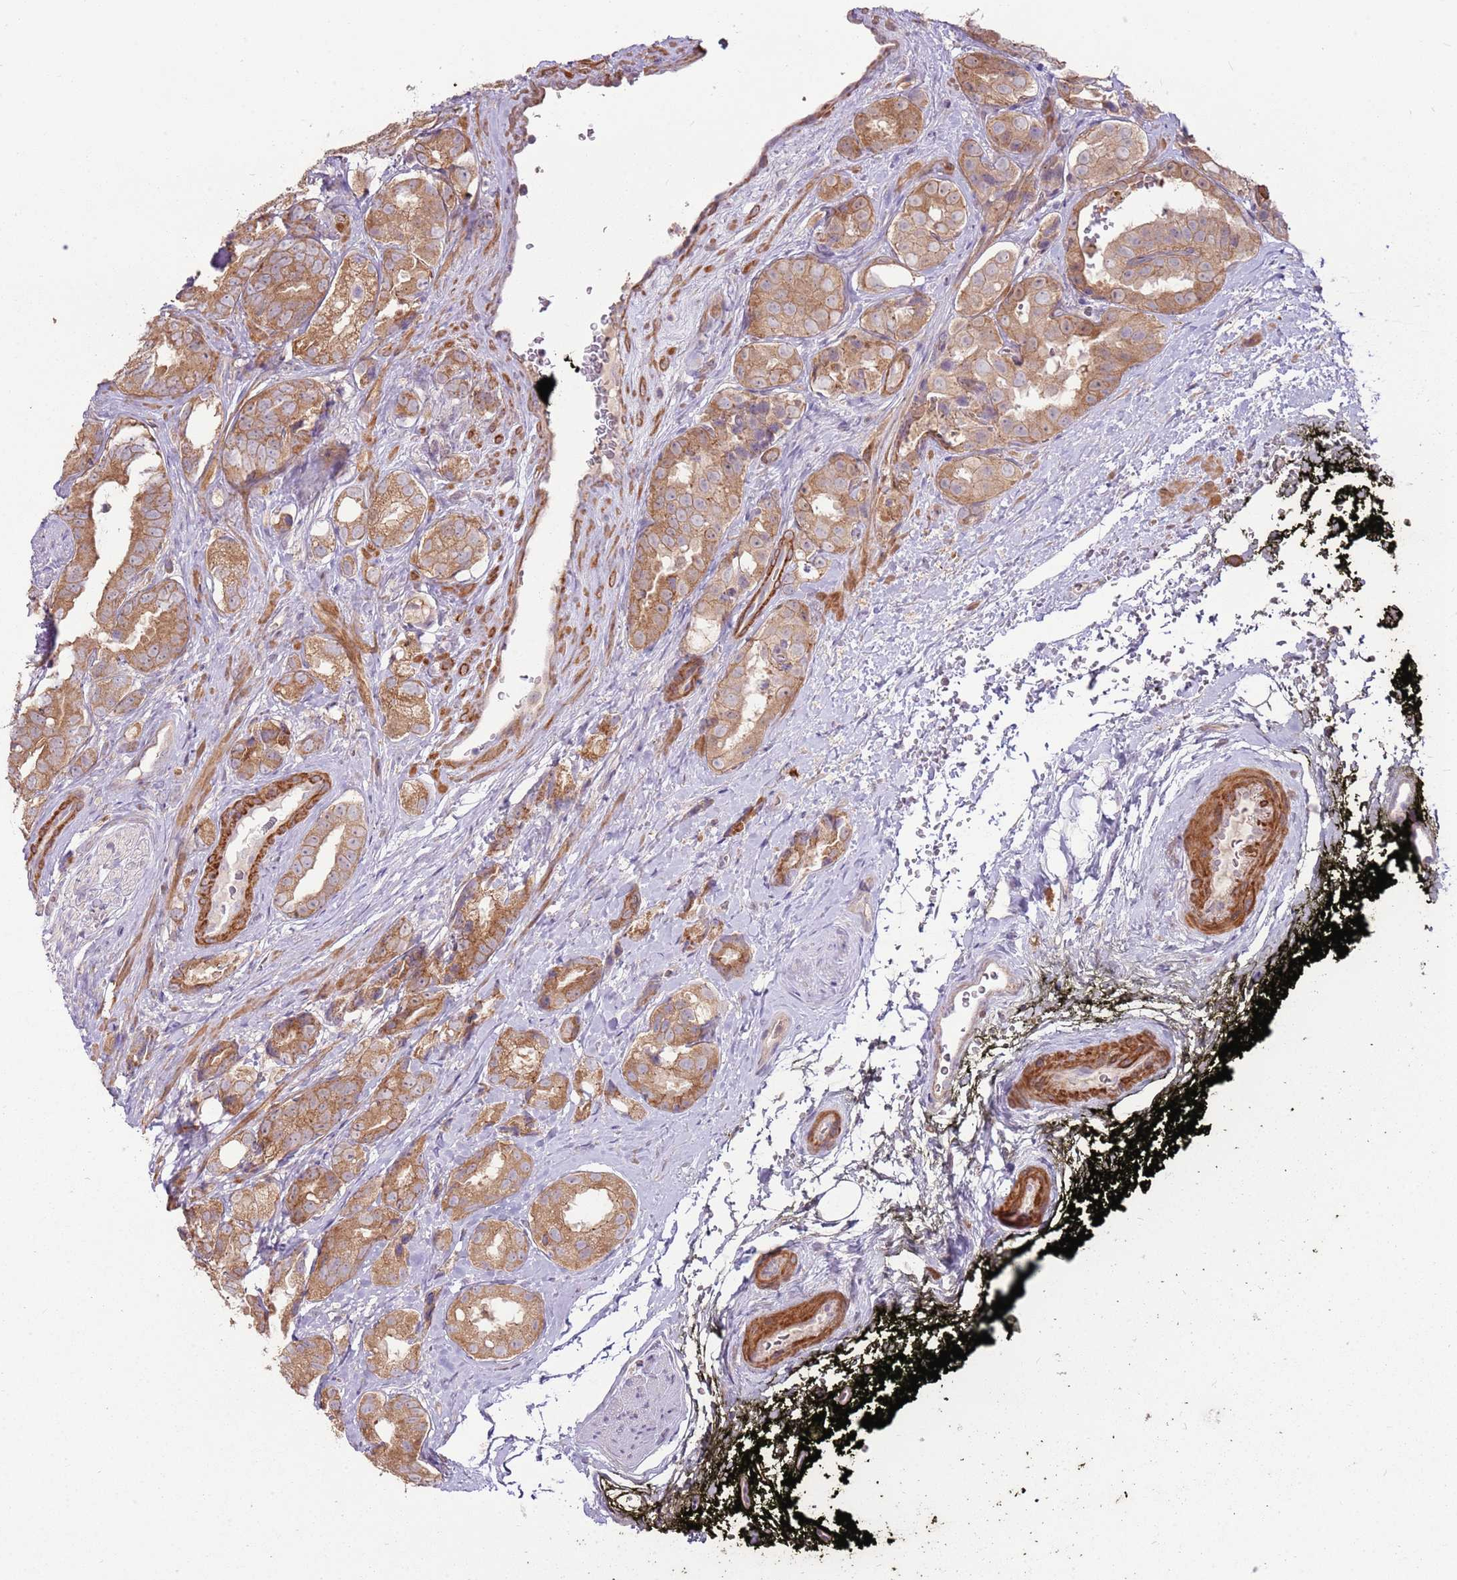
{"staining": {"intensity": "moderate", "quantity": ">75%", "location": "cytoplasmic/membranous"}, "tissue": "prostate cancer", "cell_type": "Tumor cells", "image_type": "cancer", "snomed": [{"axis": "morphology", "description": "Adenocarcinoma, High grade"}, {"axis": "topography", "description": "Prostate"}], "caption": "Prostate high-grade adenocarcinoma stained with a protein marker demonstrates moderate staining in tumor cells.", "gene": "SPATA31D1", "patient": {"sex": "male", "age": 71}}